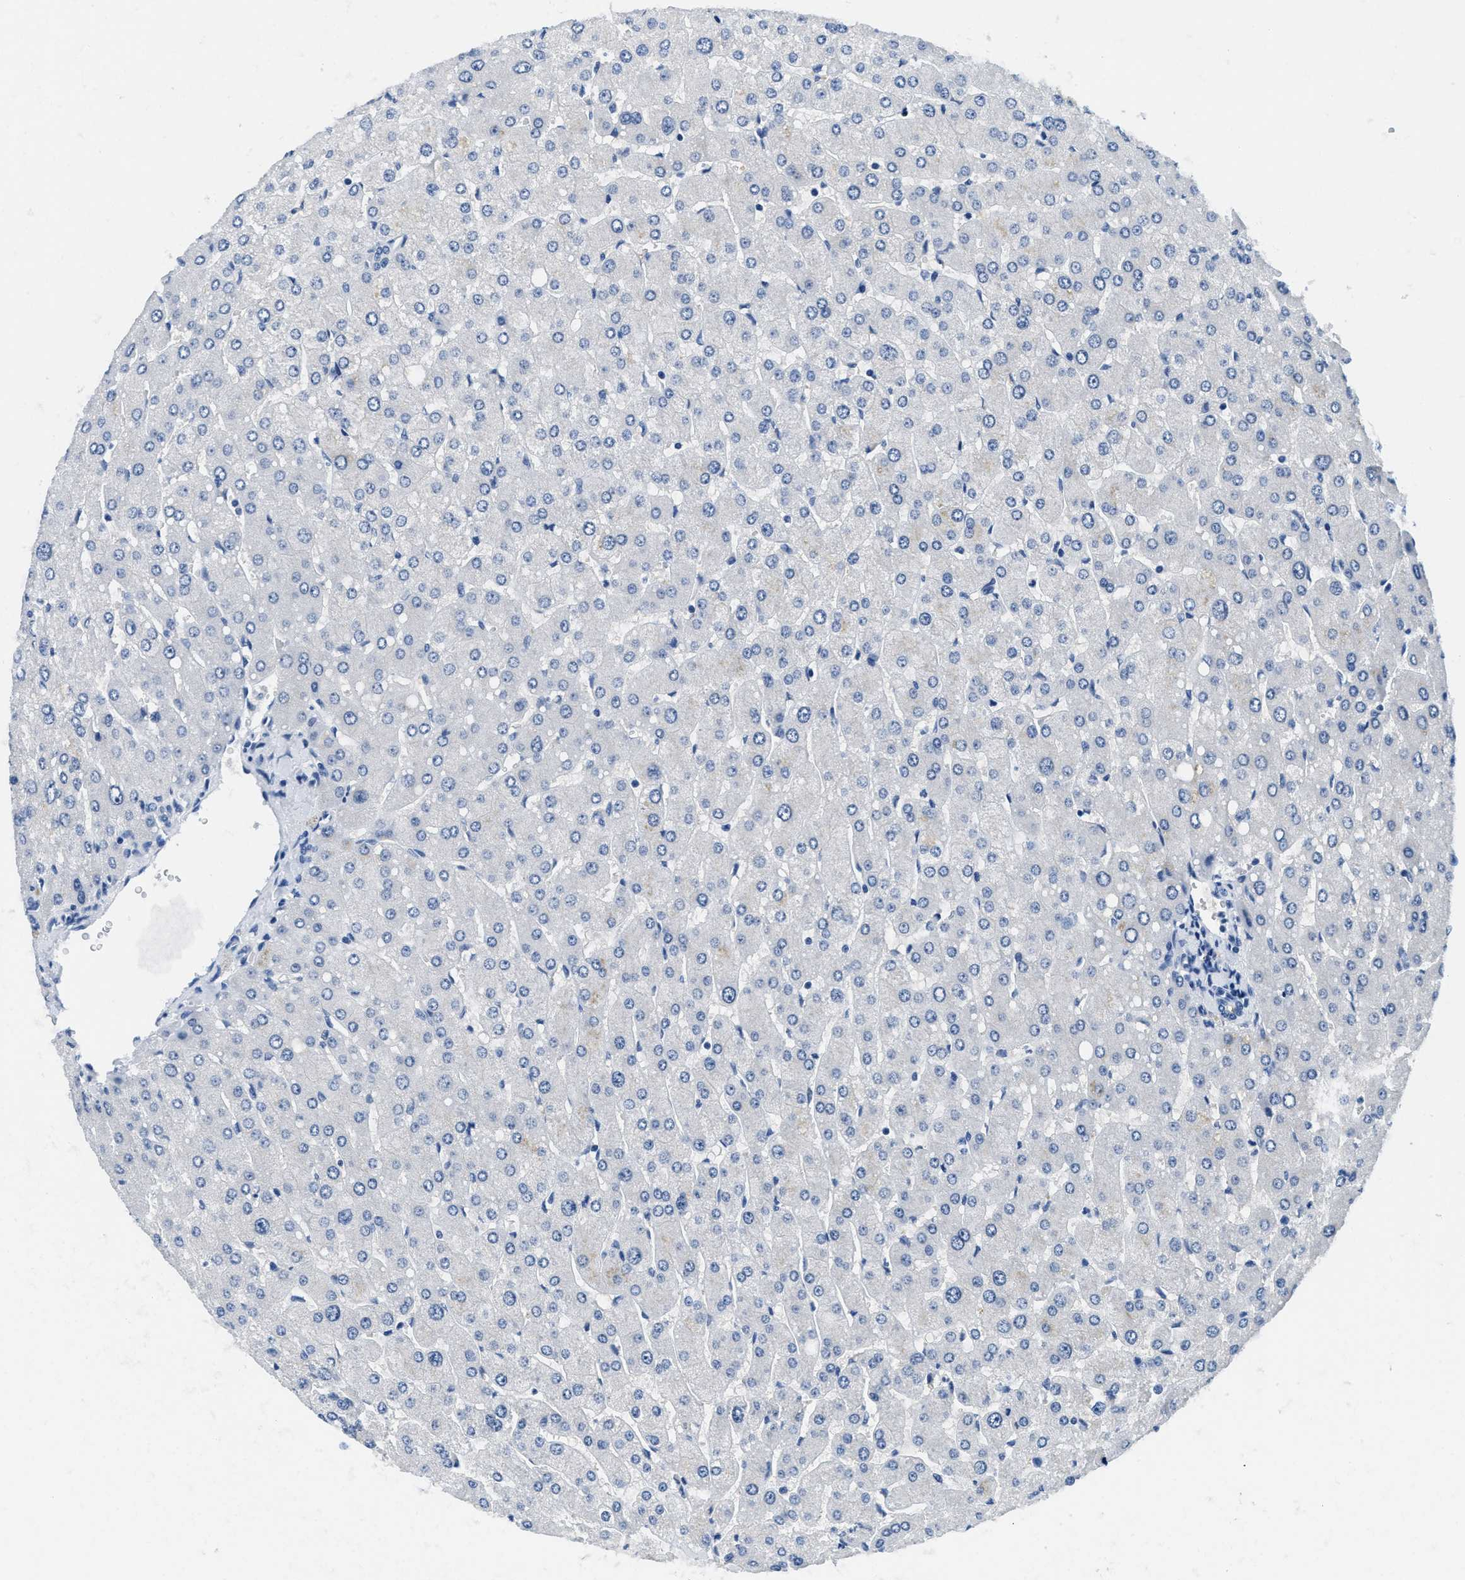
{"staining": {"intensity": "negative", "quantity": "none", "location": "none"}, "tissue": "liver", "cell_type": "Cholangiocytes", "image_type": "normal", "snomed": [{"axis": "morphology", "description": "Normal tissue, NOS"}, {"axis": "topography", "description": "Liver"}], "caption": "High power microscopy photomicrograph of an immunohistochemistry (IHC) histopathology image of normal liver, revealing no significant expression in cholangiocytes.", "gene": "GSTM3", "patient": {"sex": "male", "age": 55}}